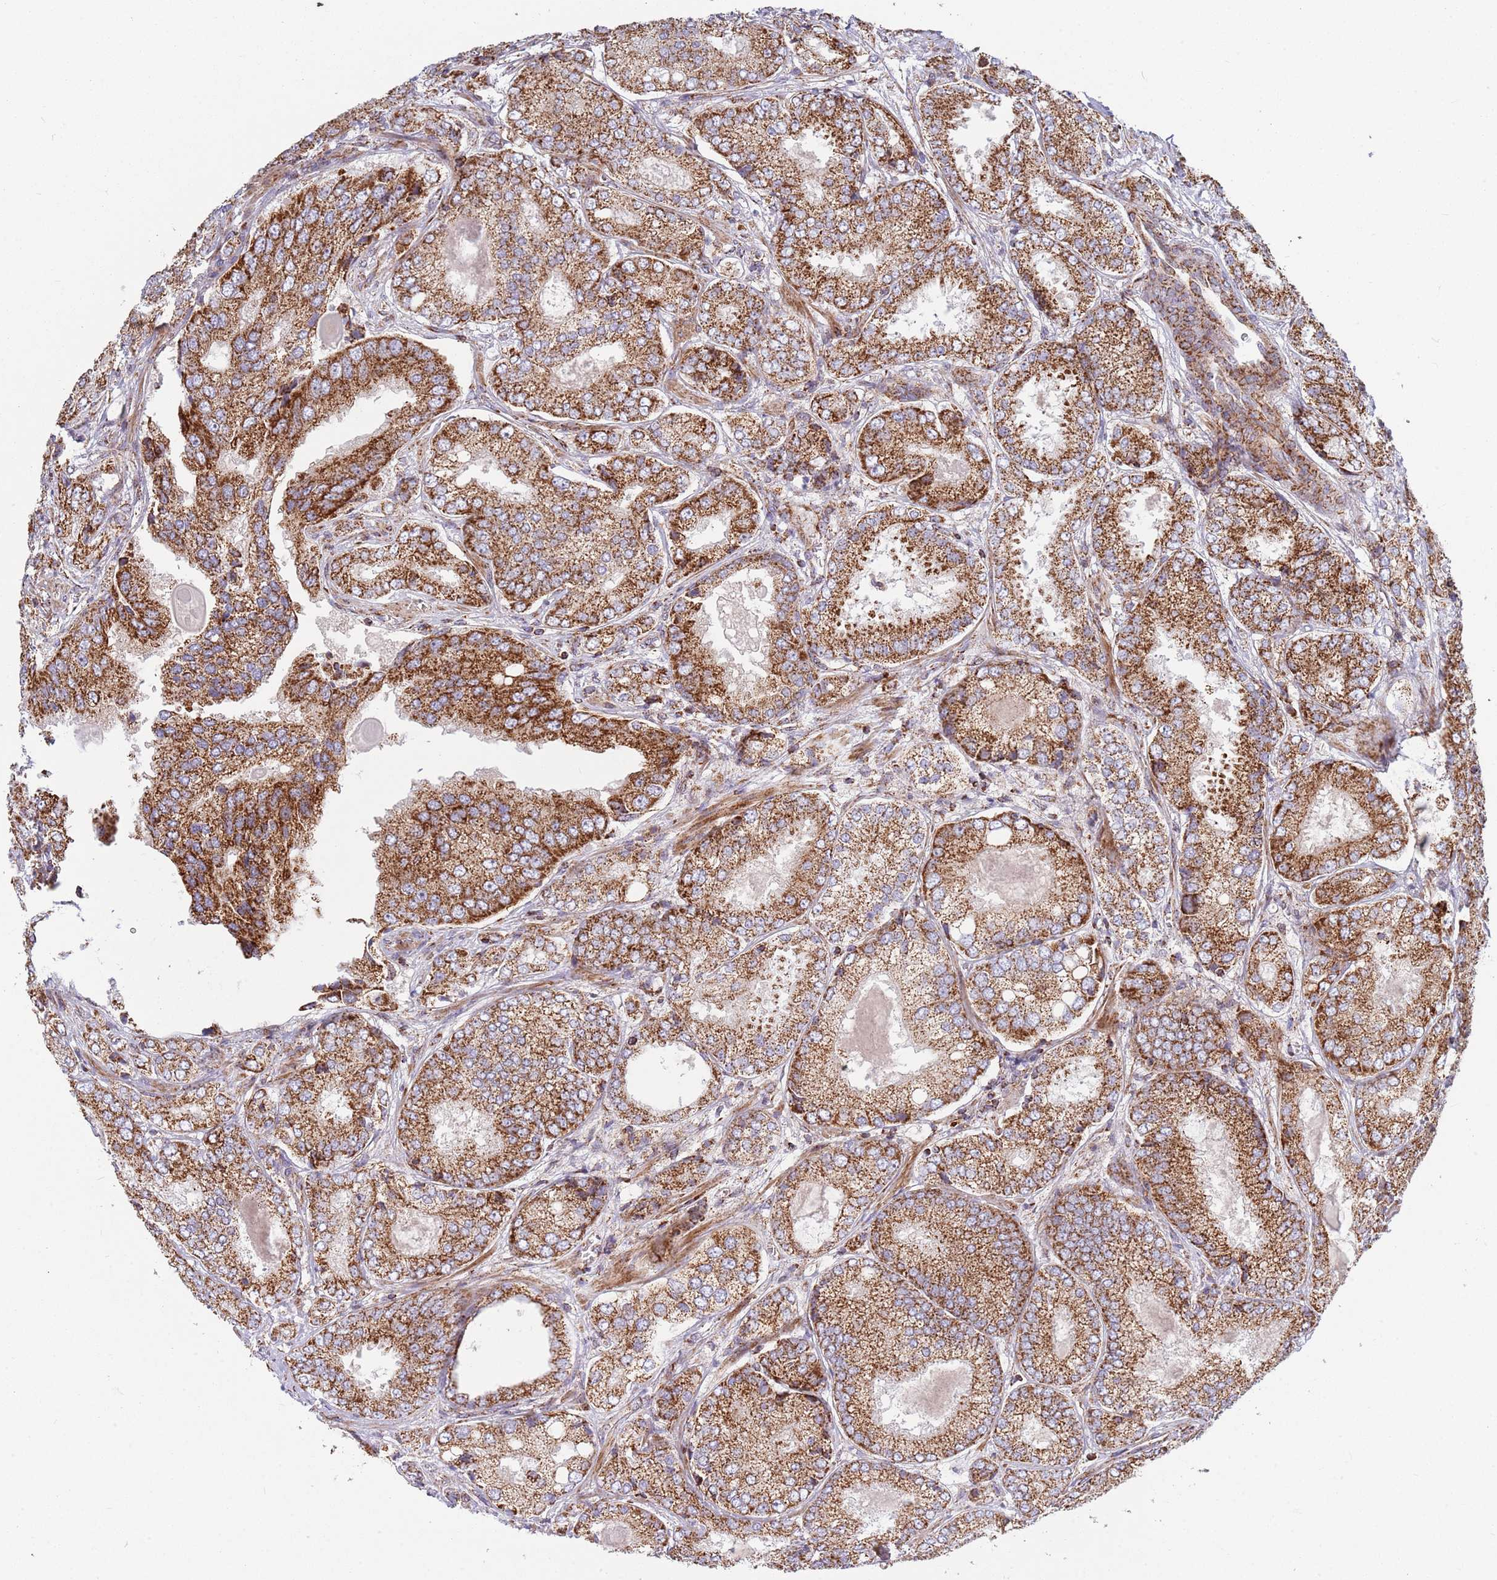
{"staining": {"intensity": "strong", "quantity": ">75%", "location": "cytoplasmic/membranous"}, "tissue": "prostate cancer", "cell_type": "Tumor cells", "image_type": "cancer", "snomed": [{"axis": "morphology", "description": "Adenocarcinoma, High grade"}, {"axis": "topography", "description": "Prostate"}], "caption": "Protein staining demonstrates strong cytoplasmic/membranous staining in approximately >75% of tumor cells in adenocarcinoma (high-grade) (prostate).", "gene": "ATP5PD", "patient": {"sex": "male", "age": 63}}